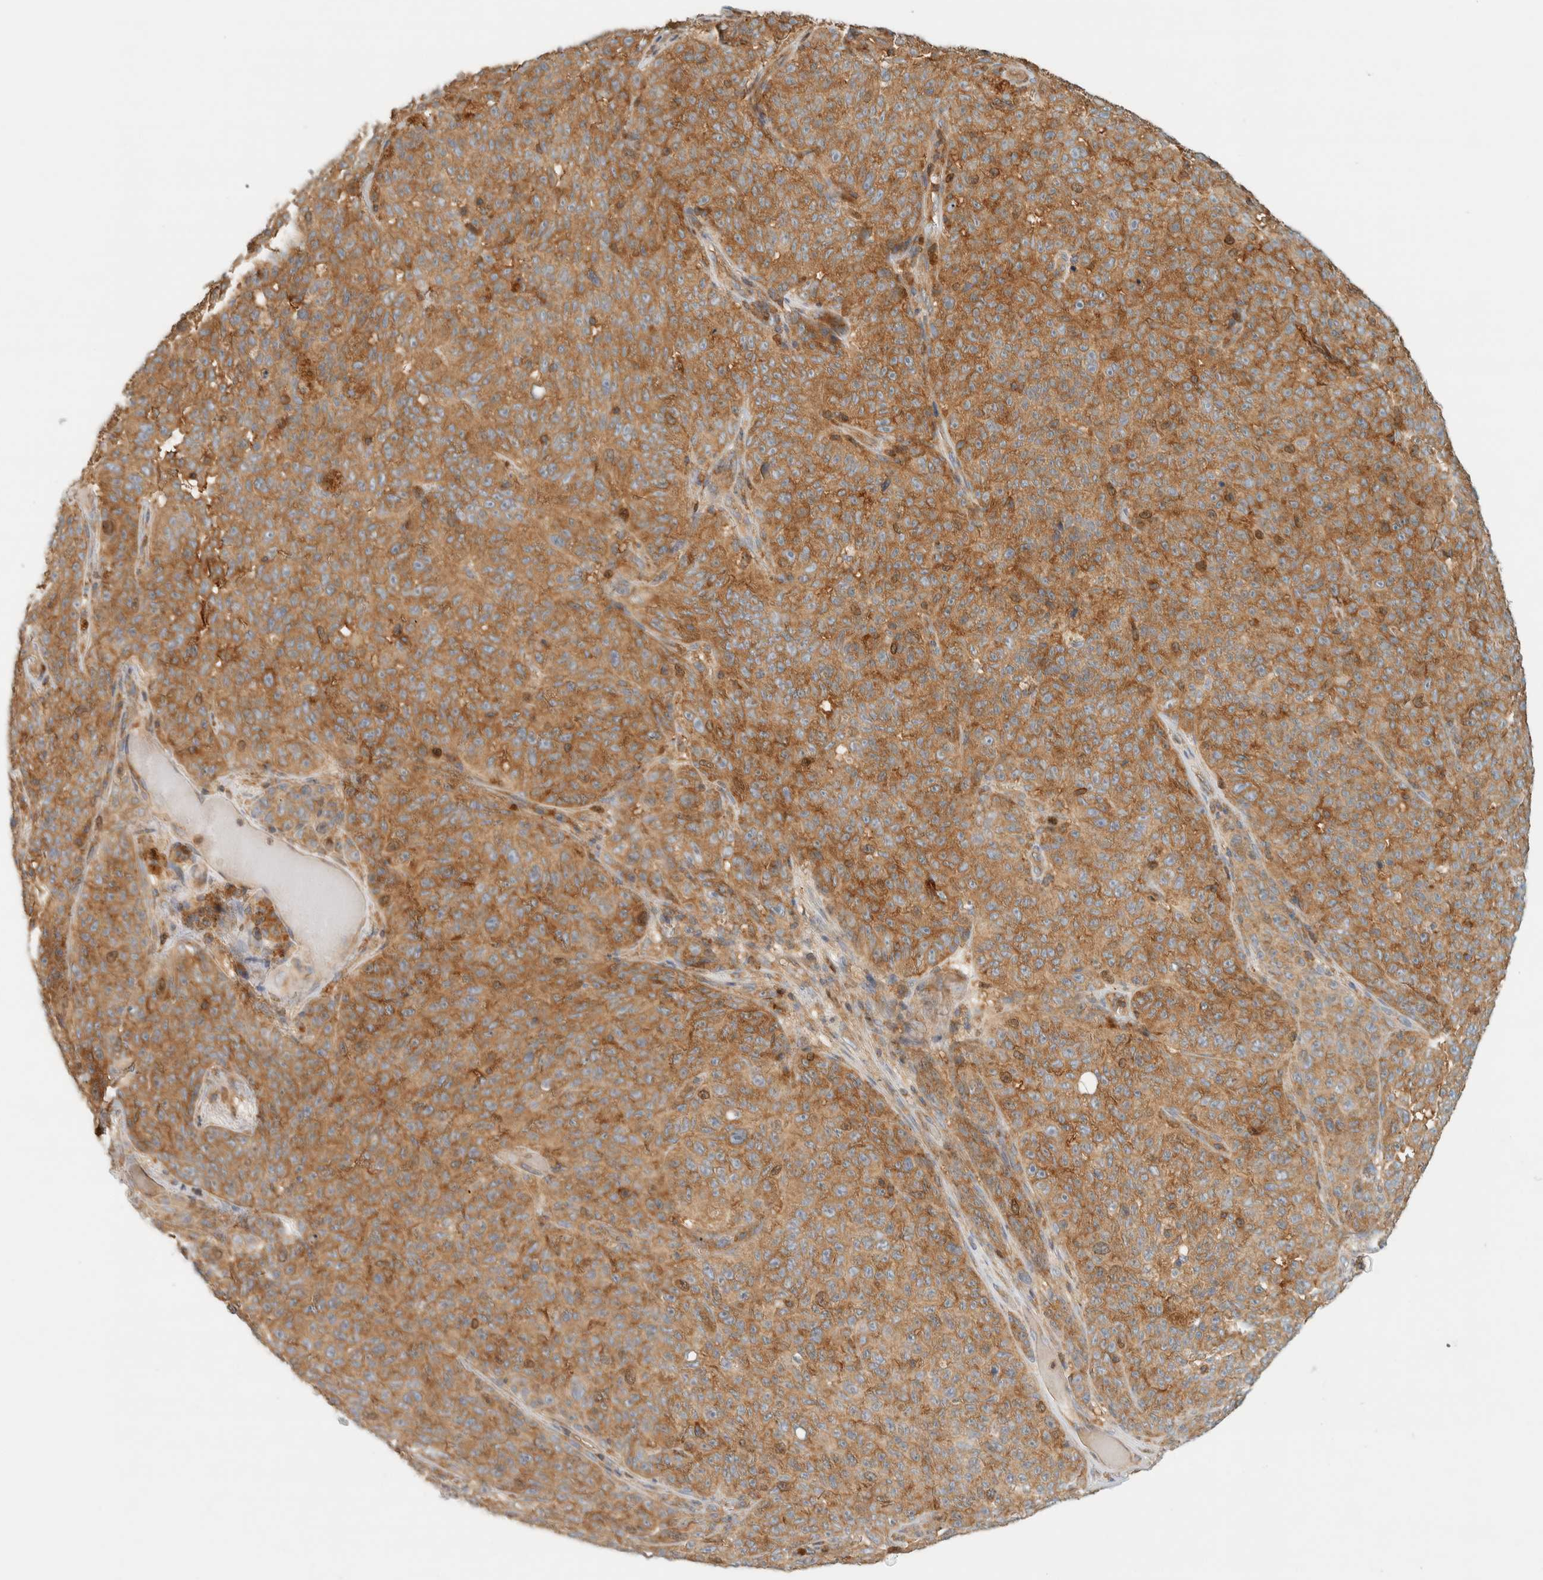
{"staining": {"intensity": "moderate", "quantity": ">75%", "location": "cytoplasmic/membranous"}, "tissue": "melanoma", "cell_type": "Tumor cells", "image_type": "cancer", "snomed": [{"axis": "morphology", "description": "Malignant melanoma, NOS"}, {"axis": "topography", "description": "Skin"}], "caption": "Immunohistochemical staining of malignant melanoma reveals moderate cytoplasmic/membranous protein positivity in about >75% of tumor cells. (Stains: DAB (3,3'-diaminobenzidine) in brown, nuclei in blue, Microscopy: brightfield microscopy at high magnification).", "gene": "ARFGEF1", "patient": {"sex": "female", "age": 82}}